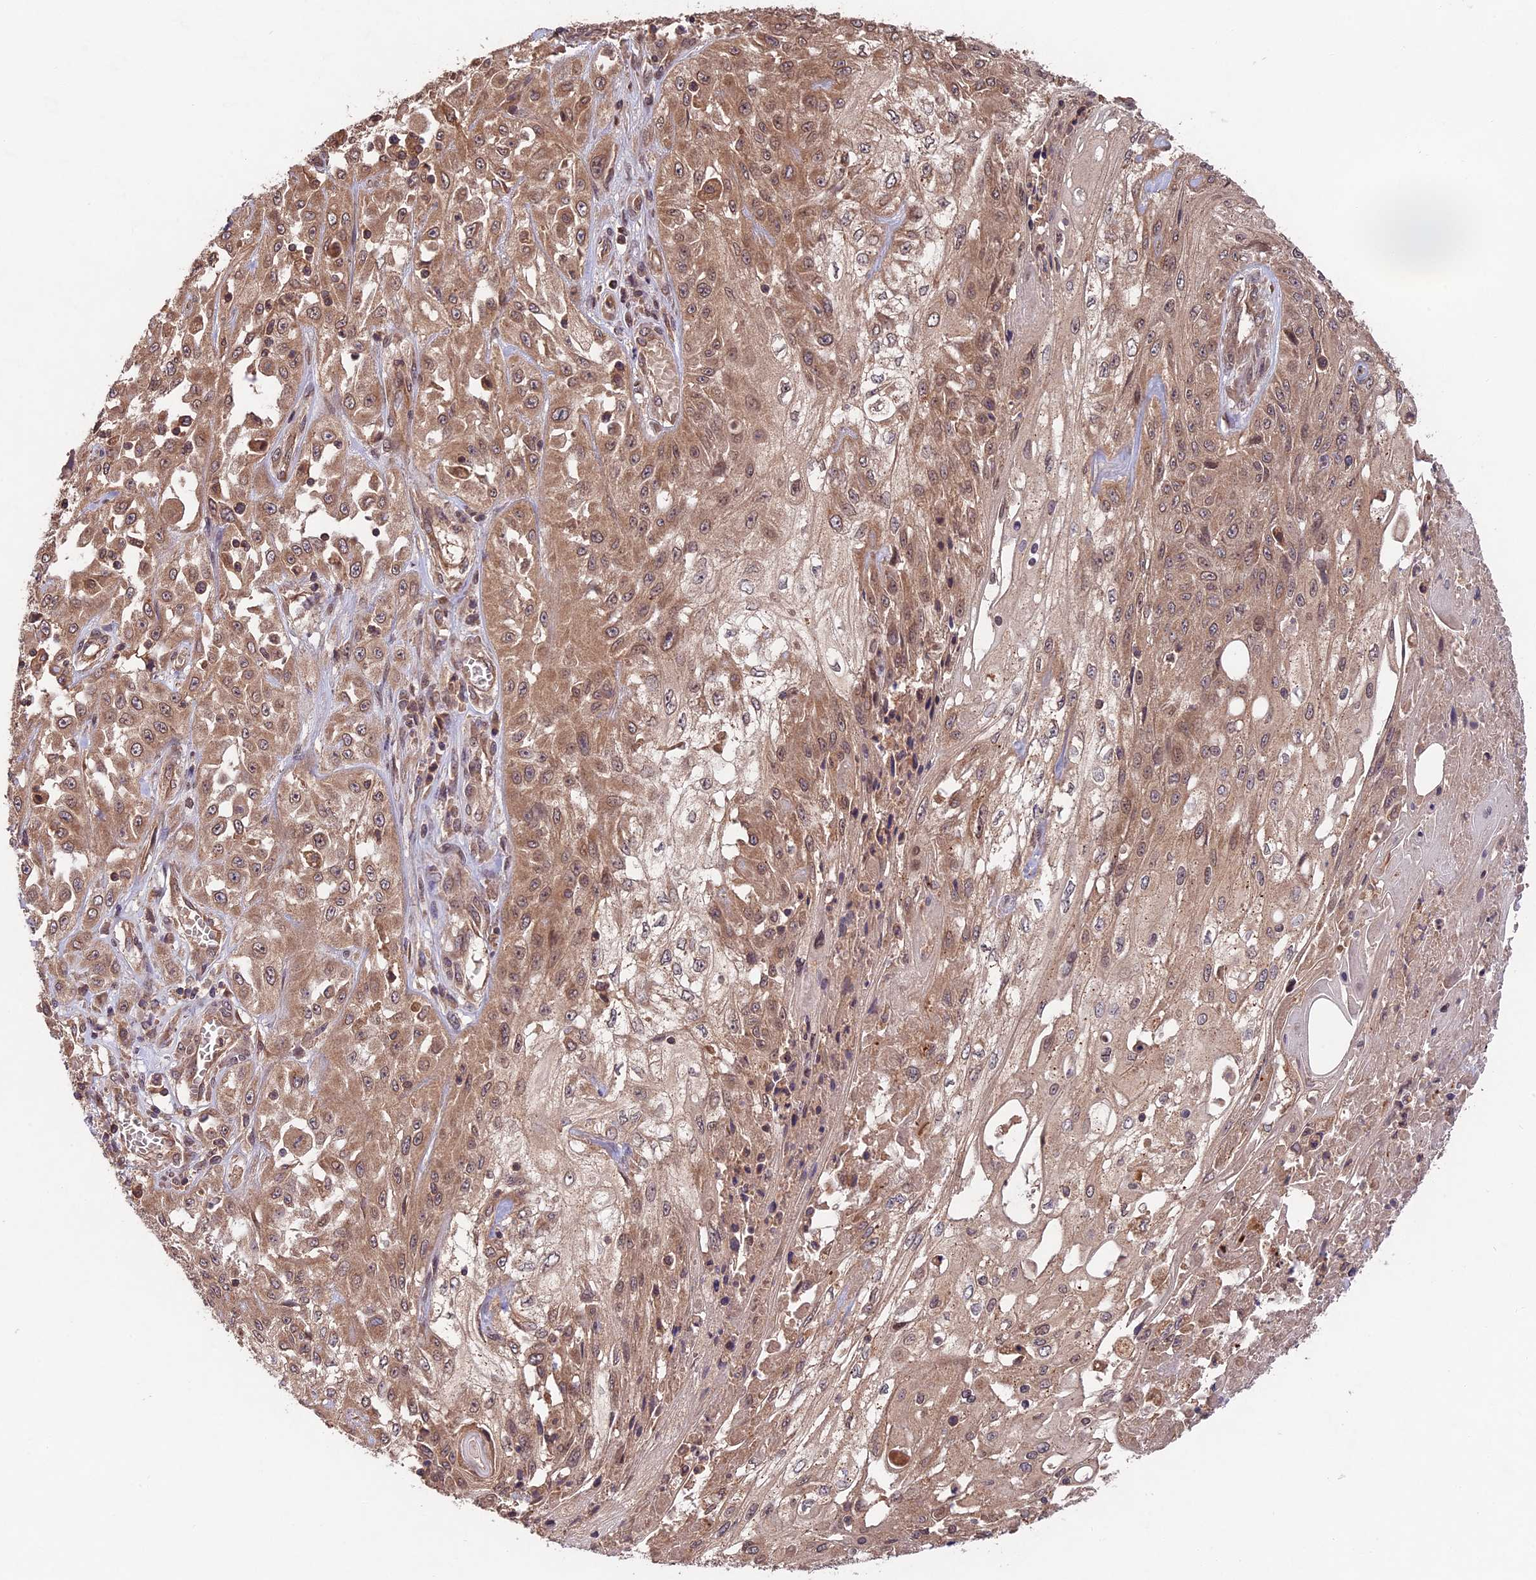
{"staining": {"intensity": "moderate", "quantity": ">75%", "location": "cytoplasmic/membranous"}, "tissue": "skin cancer", "cell_type": "Tumor cells", "image_type": "cancer", "snomed": [{"axis": "morphology", "description": "Squamous cell carcinoma, NOS"}, {"axis": "morphology", "description": "Squamous cell carcinoma, metastatic, NOS"}, {"axis": "topography", "description": "Skin"}, {"axis": "topography", "description": "Lymph node"}], "caption": "An image of skin cancer (metastatic squamous cell carcinoma) stained for a protein shows moderate cytoplasmic/membranous brown staining in tumor cells.", "gene": "CHAC1", "patient": {"sex": "male", "age": 75}}